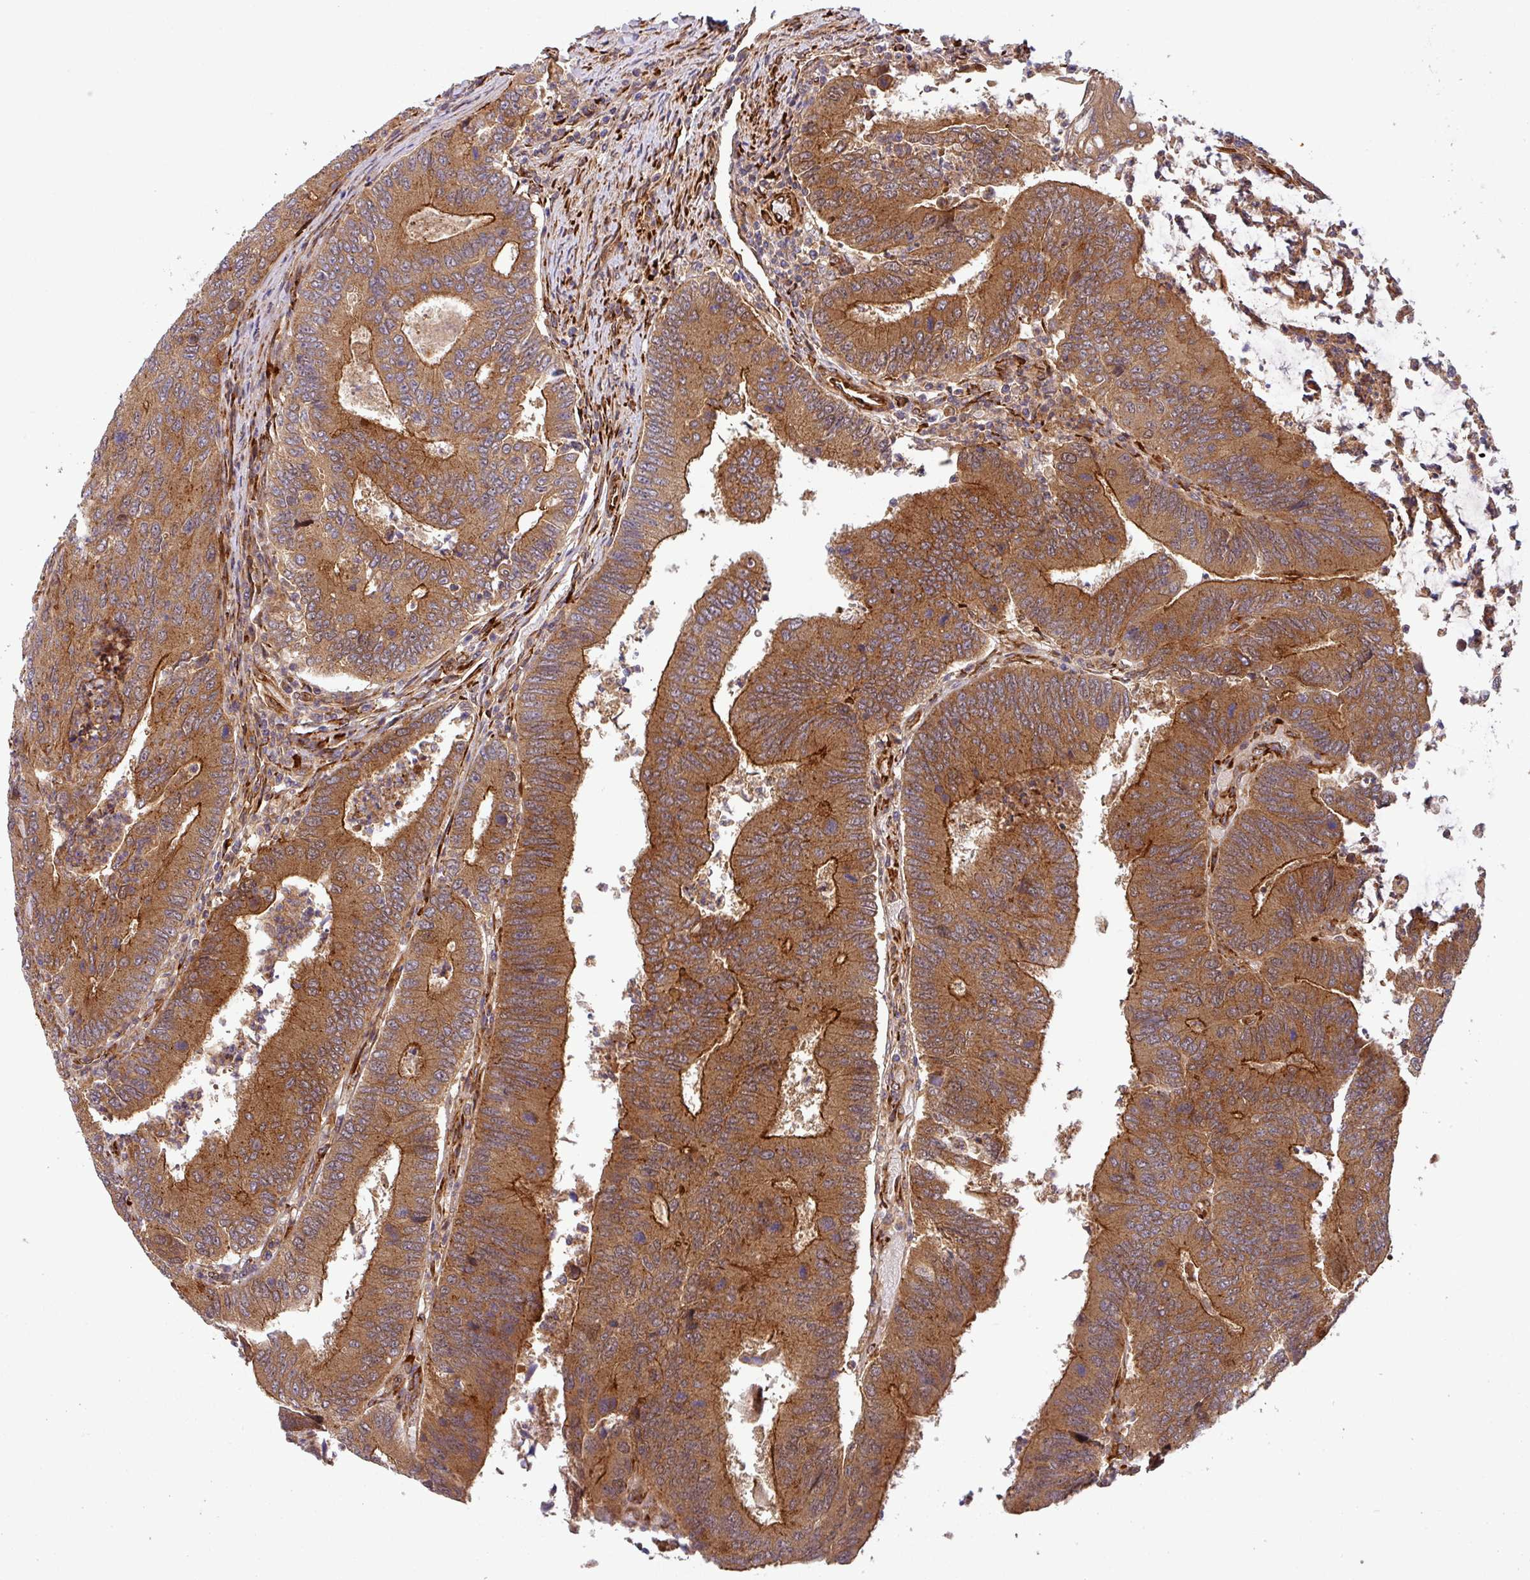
{"staining": {"intensity": "strong", "quantity": ">75%", "location": "cytoplasmic/membranous"}, "tissue": "colorectal cancer", "cell_type": "Tumor cells", "image_type": "cancer", "snomed": [{"axis": "morphology", "description": "Adenocarcinoma, NOS"}, {"axis": "topography", "description": "Colon"}], "caption": "Brown immunohistochemical staining in colorectal cancer (adenocarcinoma) shows strong cytoplasmic/membranous expression in about >75% of tumor cells.", "gene": "ART1", "patient": {"sex": "female", "age": 67}}